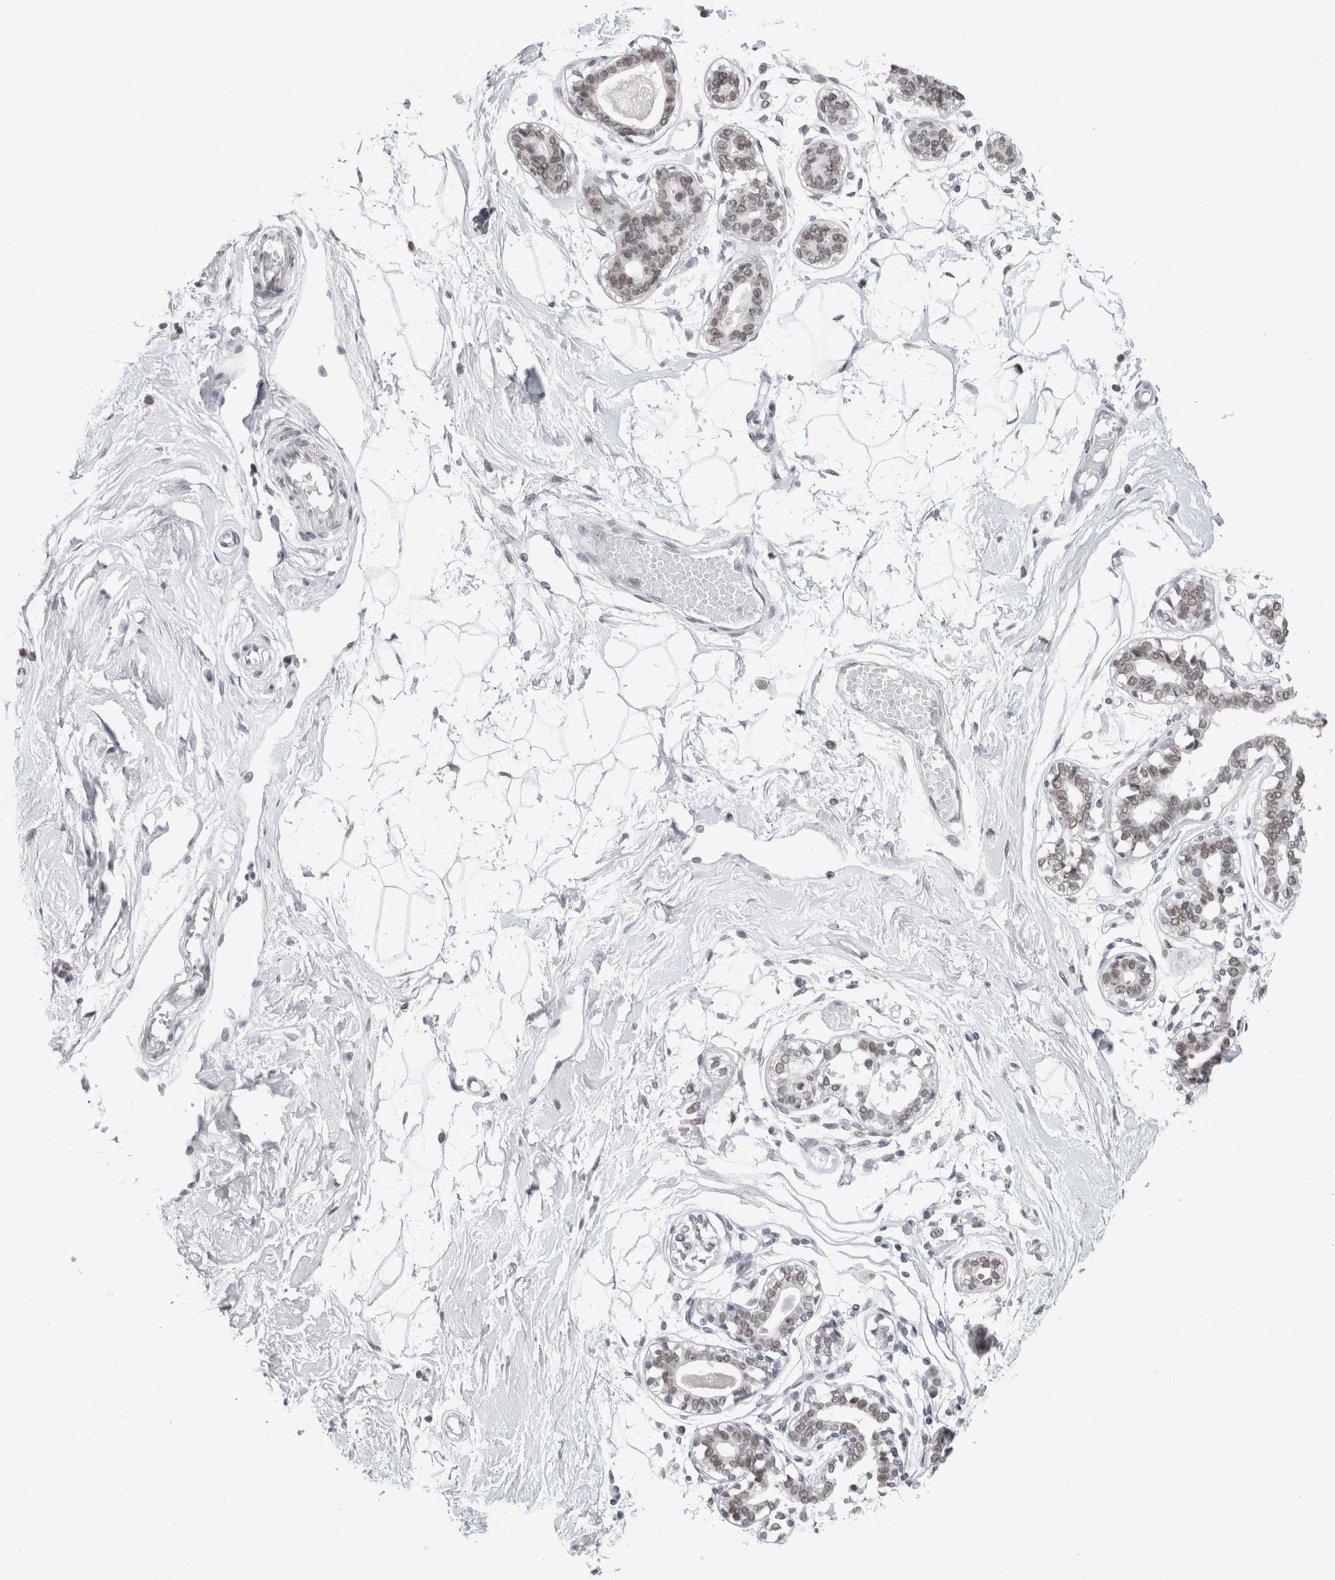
{"staining": {"intensity": "negative", "quantity": "none", "location": "none"}, "tissue": "breast", "cell_type": "Adipocytes", "image_type": "normal", "snomed": [{"axis": "morphology", "description": "Normal tissue, NOS"}, {"axis": "topography", "description": "Breast"}], "caption": "IHC image of normal human breast stained for a protein (brown), which demonstrates no expression in adipocytes.", "gene": "ZNF770", "patient": {"sex": "female", "age": 45}}